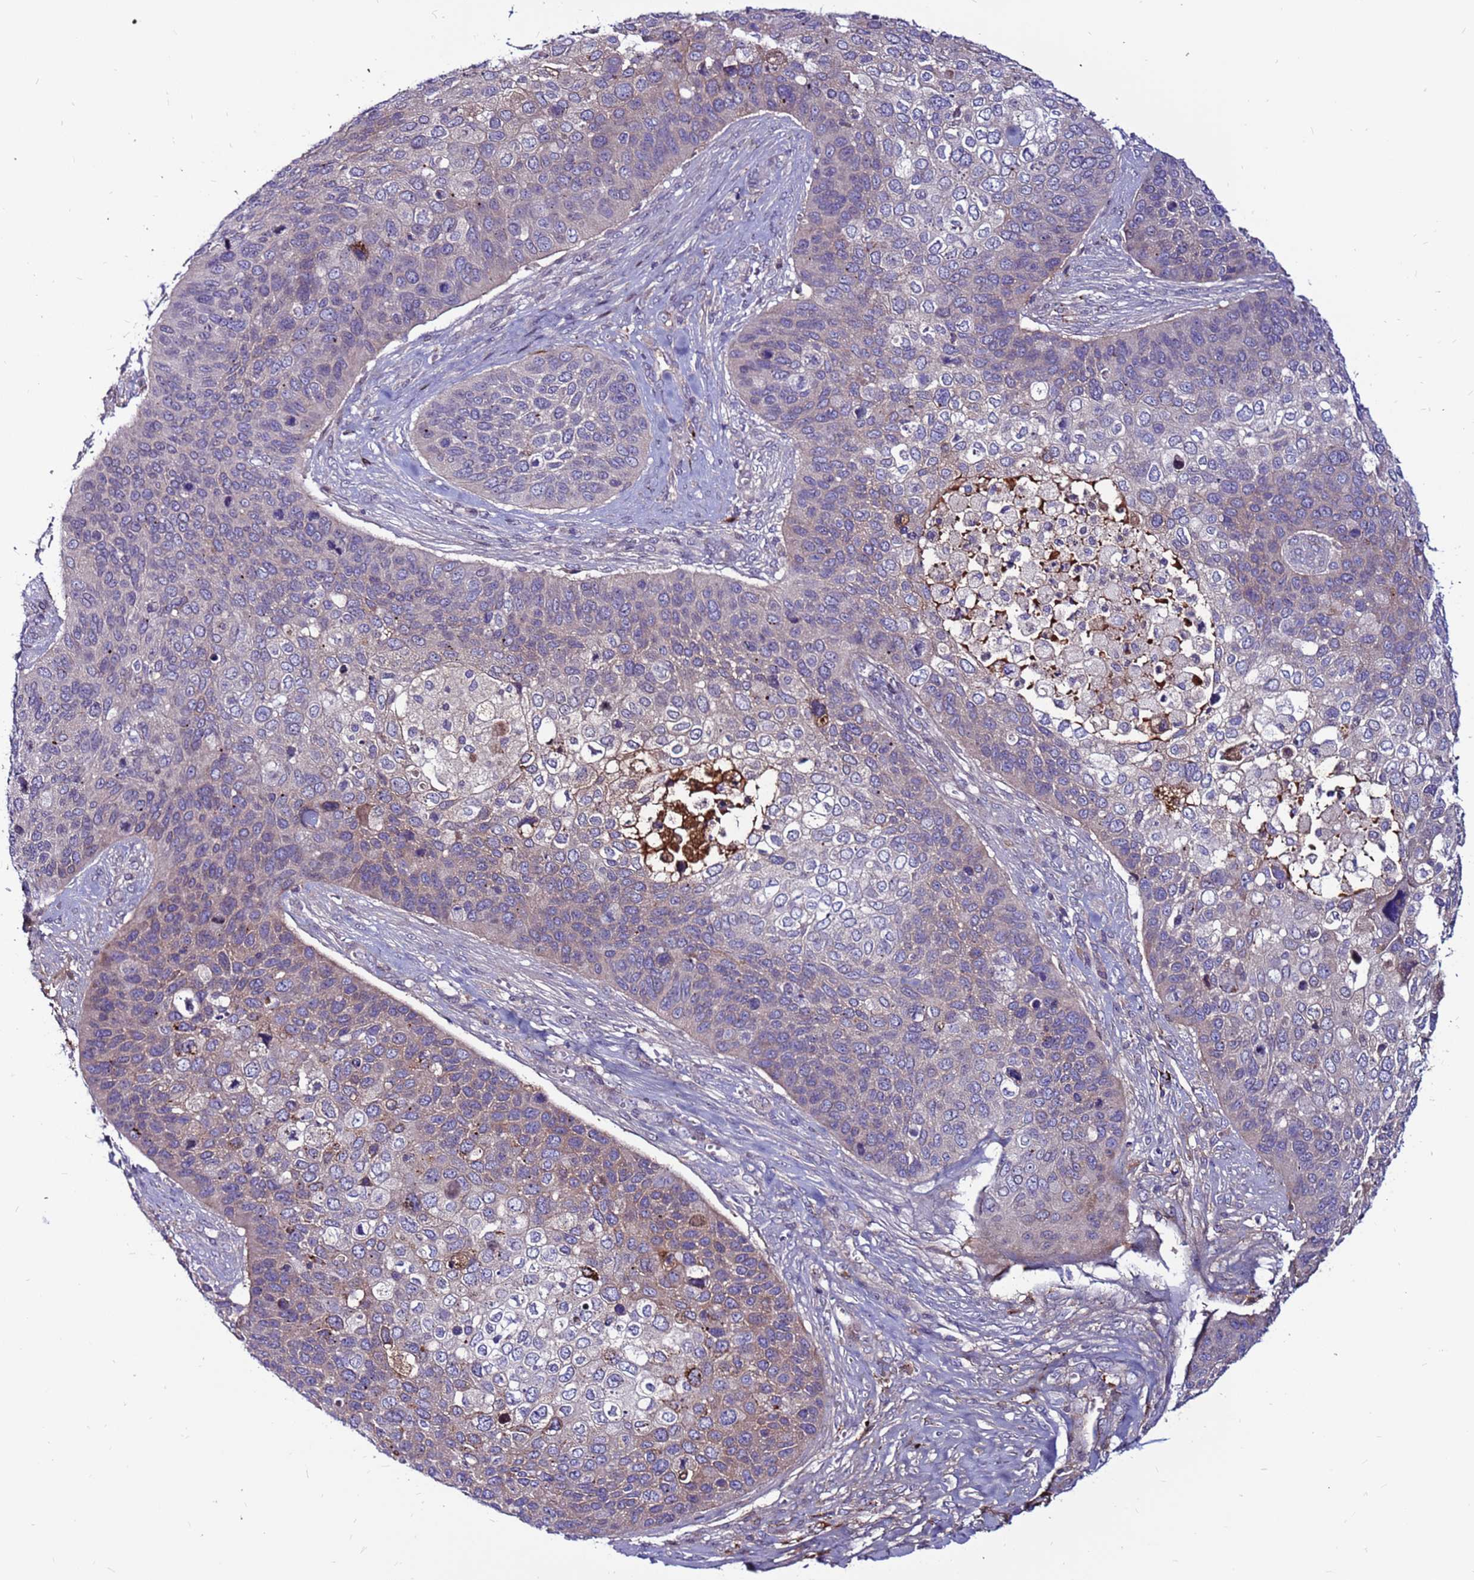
{"staining": {"intensity": "weak", "quantity": "<25%", "location": "cytoplasmic/membranous"}, "tissue": "skin cancer", "cell_type": "Tumor cells", "image_type": "cancer", "snomed": [{"axis": "morphology", "description": "Basal cell carcinoma"}, {"axis": "topography", "description": "Skin"}], "caption": "Tumor cells are negative for protein expression in human skin basal cell carcinoma. (IHC, brightfield microscopy, high magnification).", "gene": "CCDC71", "patient": {"sex": "female", "age": 74}}